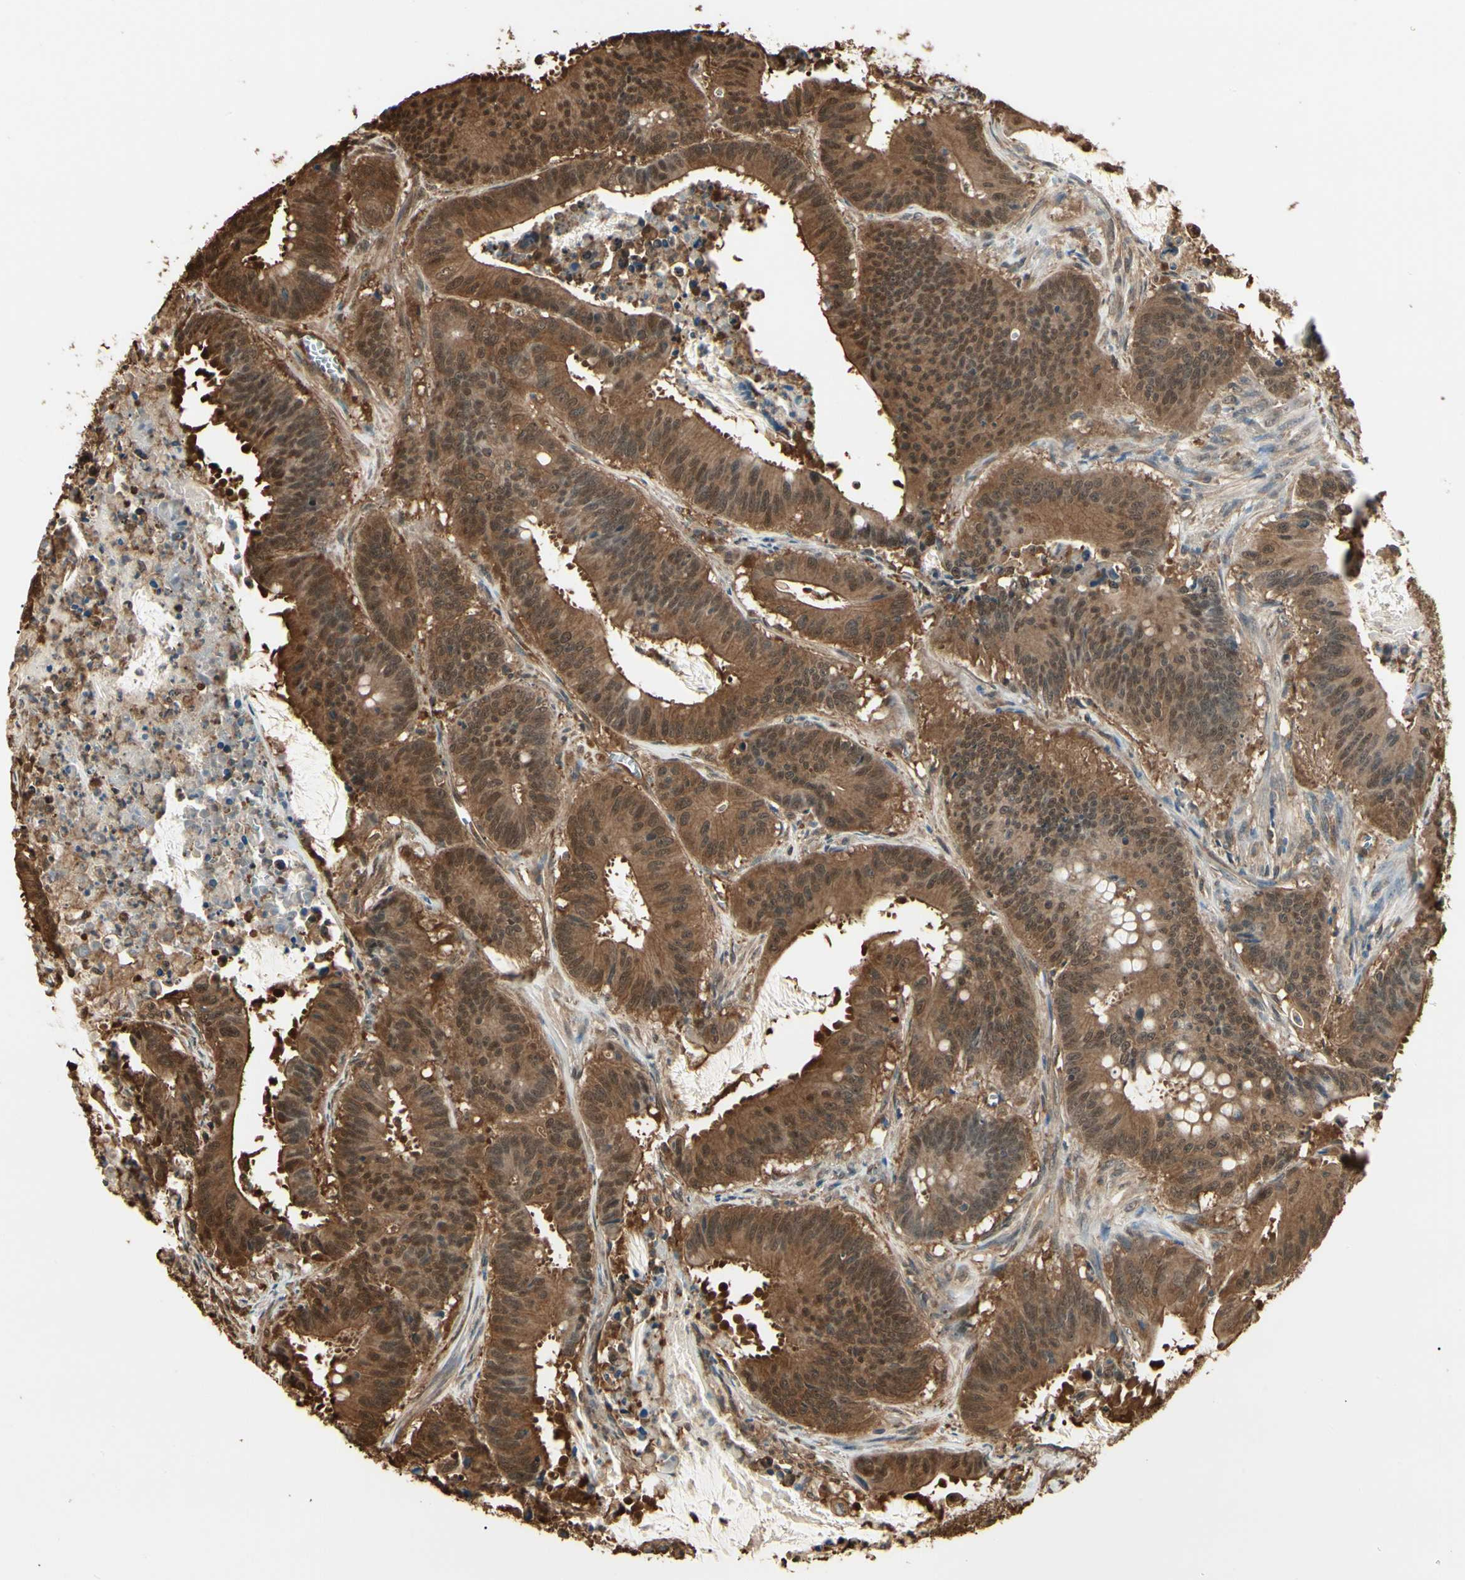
{"staining": {"intensity": "strong", "quantity": ">75%", "location": "cytoplasmic/membranous,nuclear"}, "tissue": "colorectal cancer", "cell_type": "Tumor cells", "image_type": "cancer", "snomed": [{"axis": "morphology", "description": "Adenocarcinoma, NOS"}, {"axis": "topography", "description": "Colon"}], "caption": "Immunohistochemistry micrograph of neoplastic tissue: colorectal cancer stained using immunohistochemistry (IHC) exhibits high levels of strong protein expression localized specifically in the cytoplasmic/membranous and nuclear of tumor cells, appearing as a cytoplasmic/membranous and nuclear brown color.", "gene": "YWHAE", "patient": {"sex": "male", "age": 45}}